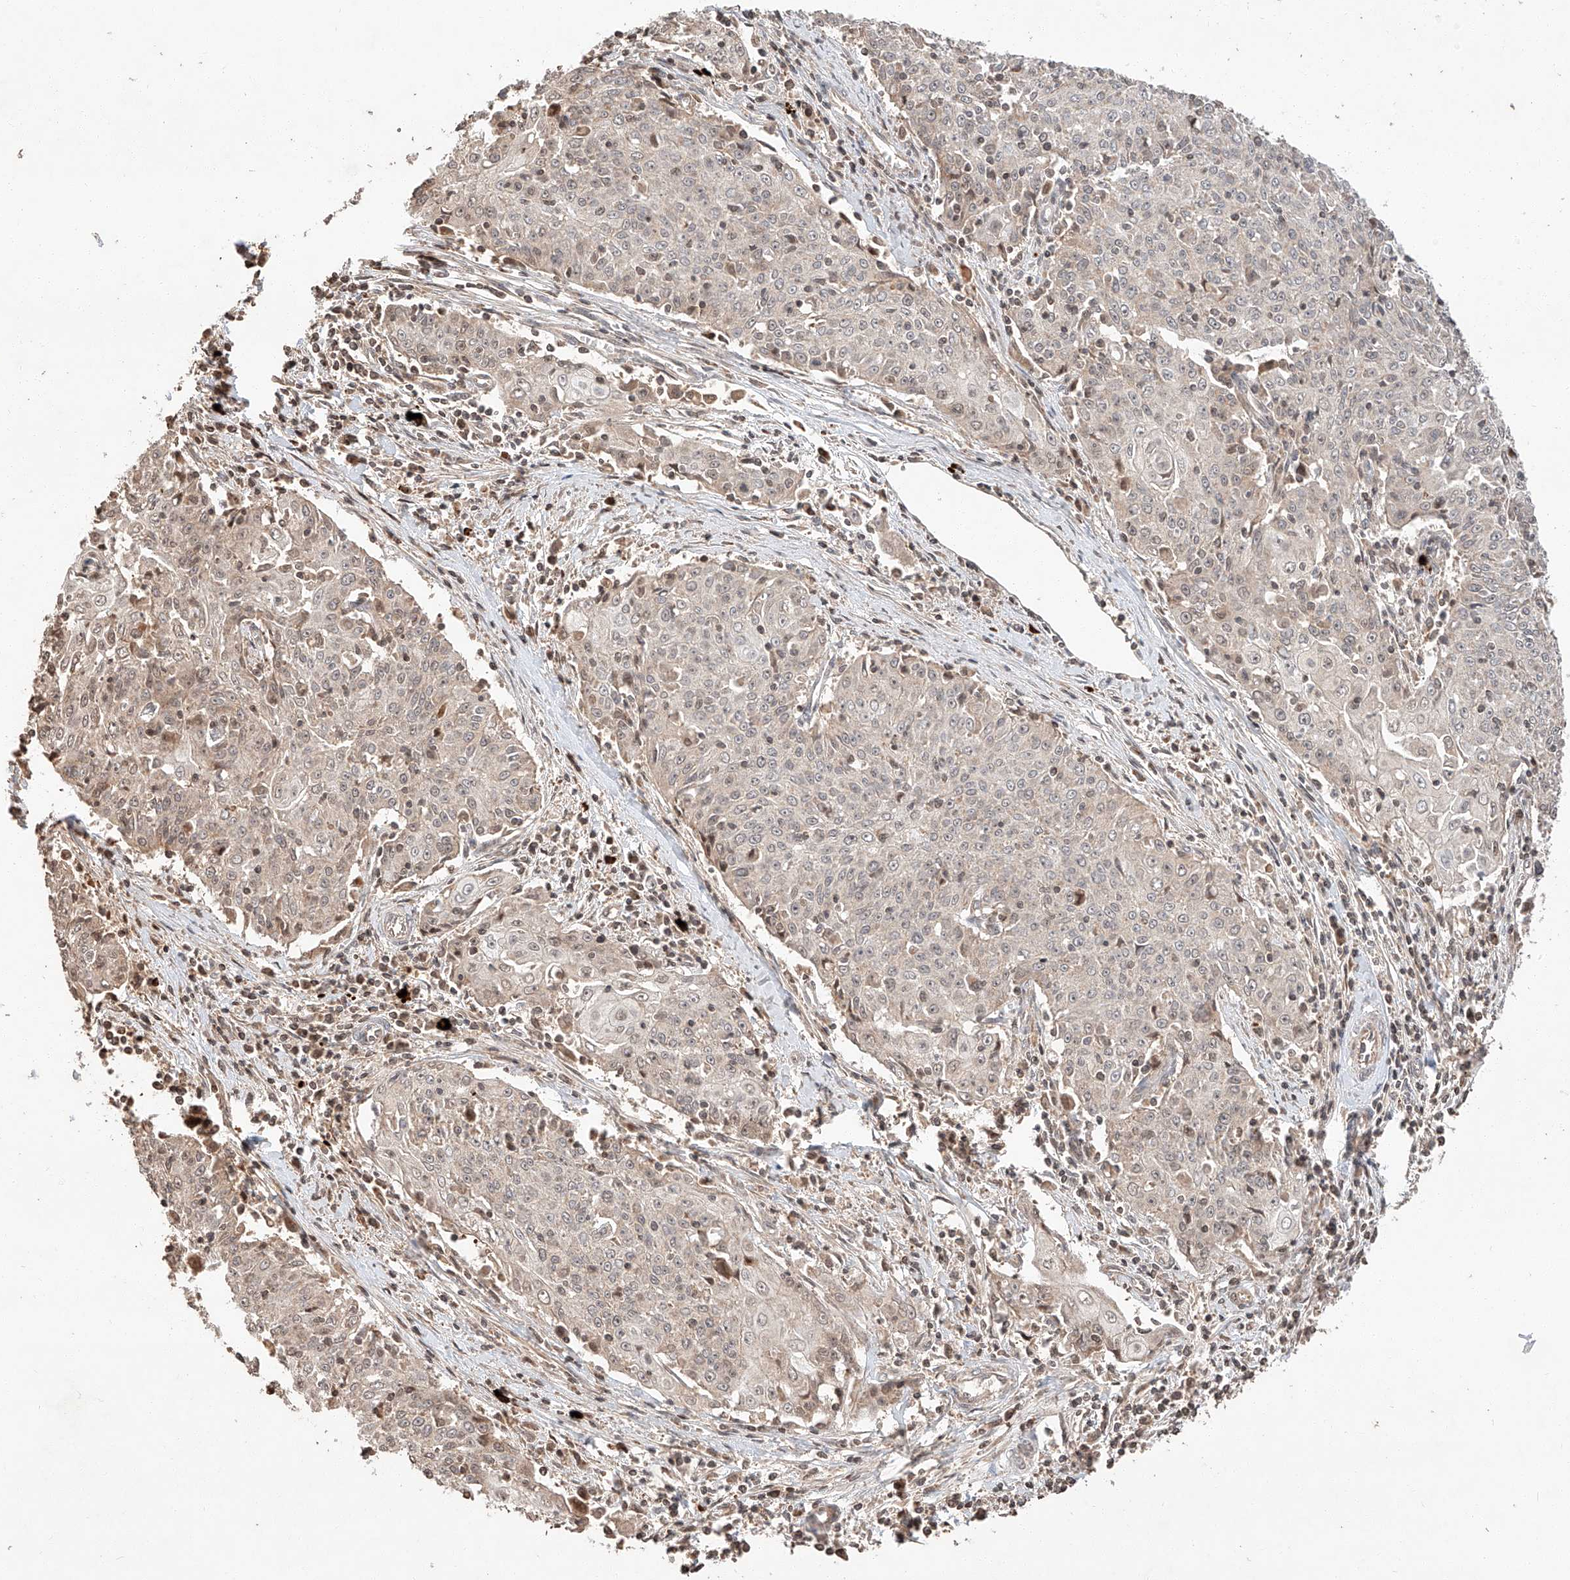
{"staining": {"intensity": "weak", "quantity": "<25%", "location": "nuclear"}, "tissue": "cervical cancer", "cell_type": "Tumor cells", "image_type": "cancer", "snomed": [{"axis": "morphology", "description": "Squamous cell carcinoma, NOS"}, {"axis": "topography", "description": "Cervix"}], "caption": "The immunohistochemistry (IHC) photomicrograph has no significant staining in tumor cells of squamous cell carcinoma (cervical) tissue. The staining was performed using DAB to visualize the protein expression in brown, while the nuclei were stained in blue with hematoxylin (Magnification: 20x).", "gene": "ARHGAP33", "patient": {"sex": "female", "age": 48}}